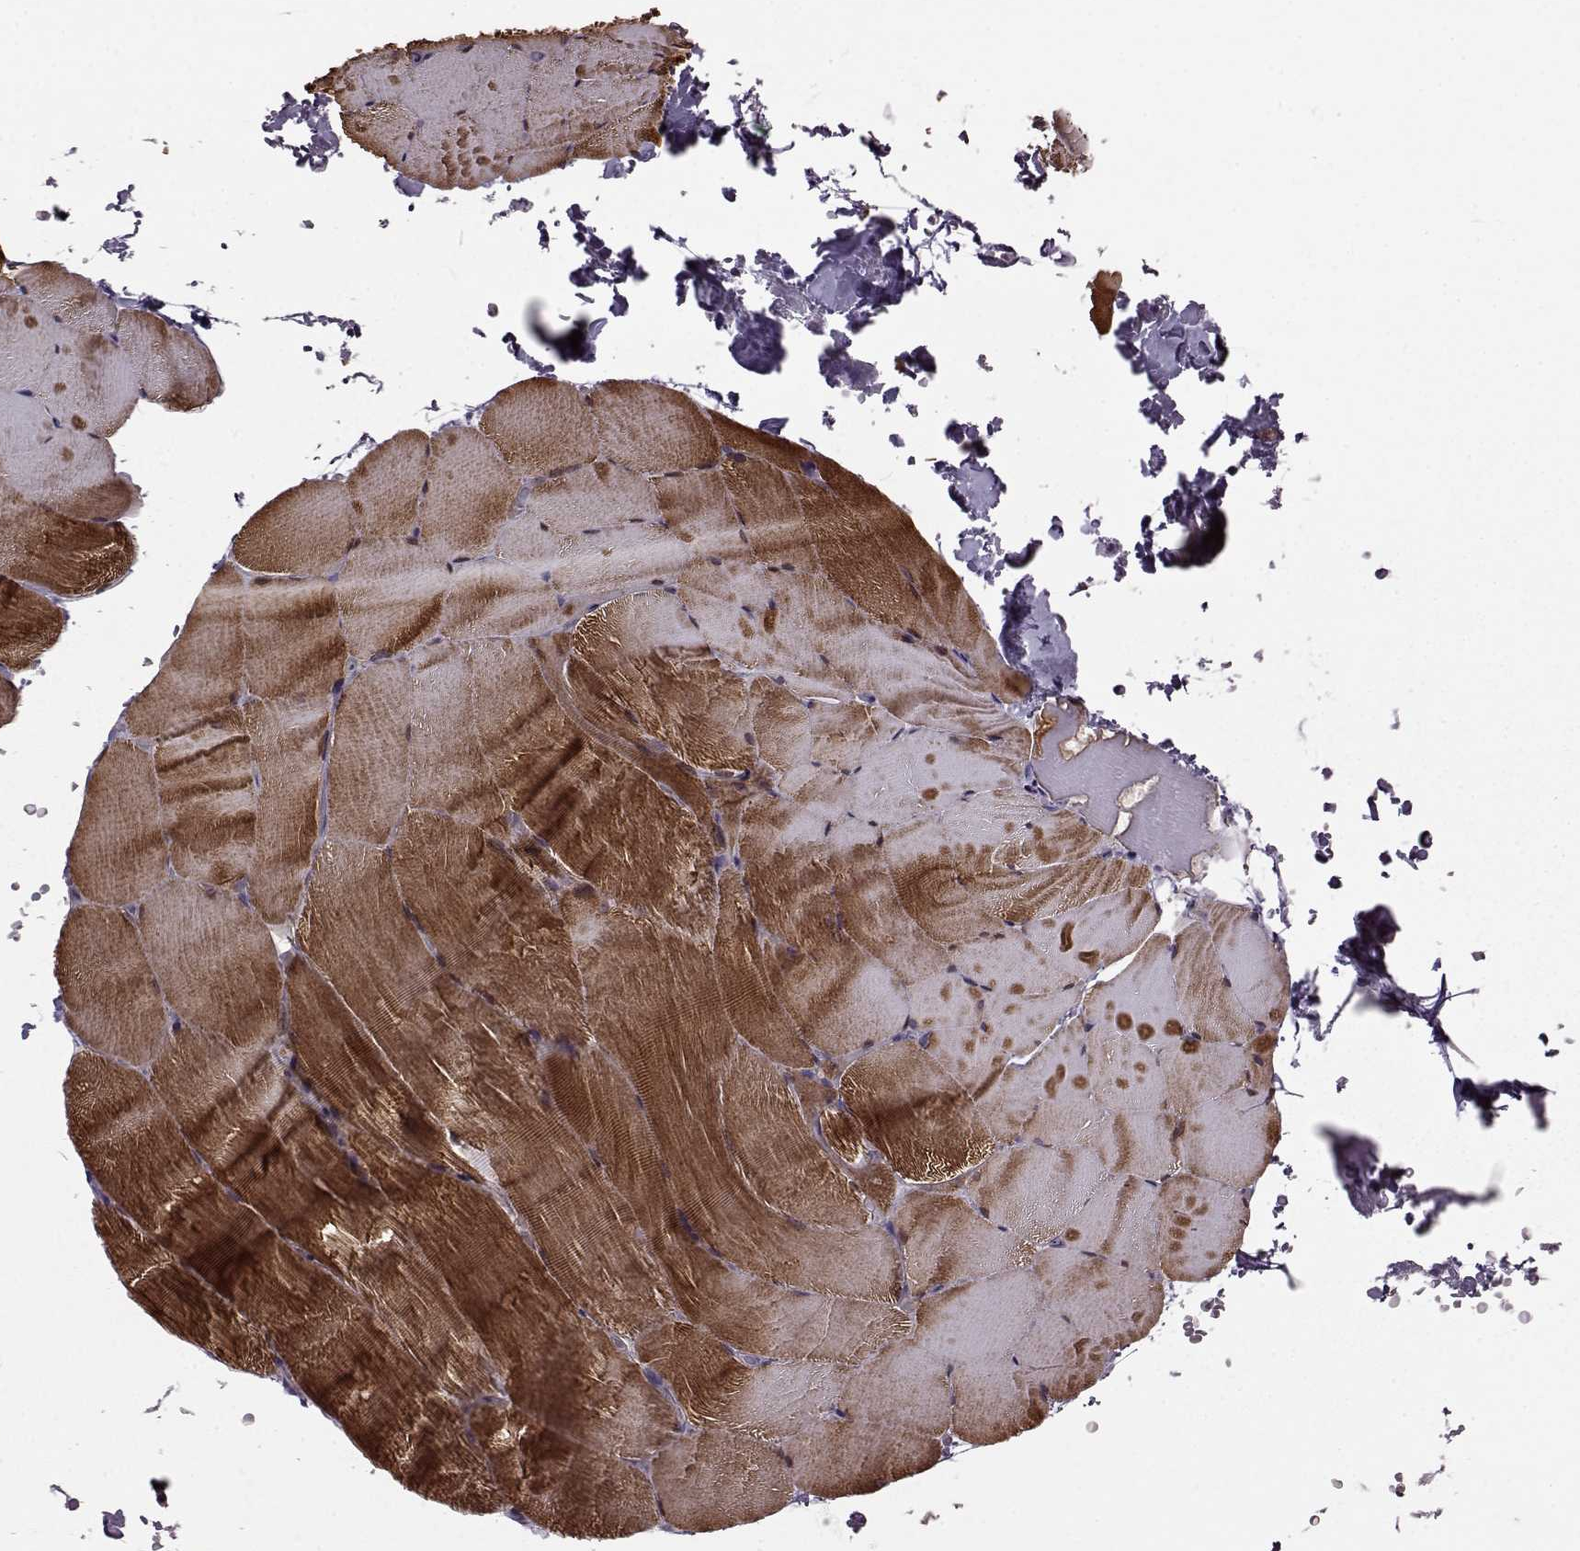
{"staining": {"intensity": "strong", "quantity": ">75%", "location": "cytoplasmic/membranous"}, "tissue": "skeletal muscle", "cell_type": "Myocytes", "image_type": "normal", "snomed": [{"axis": "morphology", "description": "Normal tissue, NOS"}, {"axis": "topography", "description": "Skeletal muscle"}], "caption": "Immunohistochemical staining of unremarkable skeletal muscle demonstrates strong cytoplasmic/membranous protein expression in about >75% of myocytes.", "gene": "FNIP2", "patient": {"sex": "female", "age": 37}}